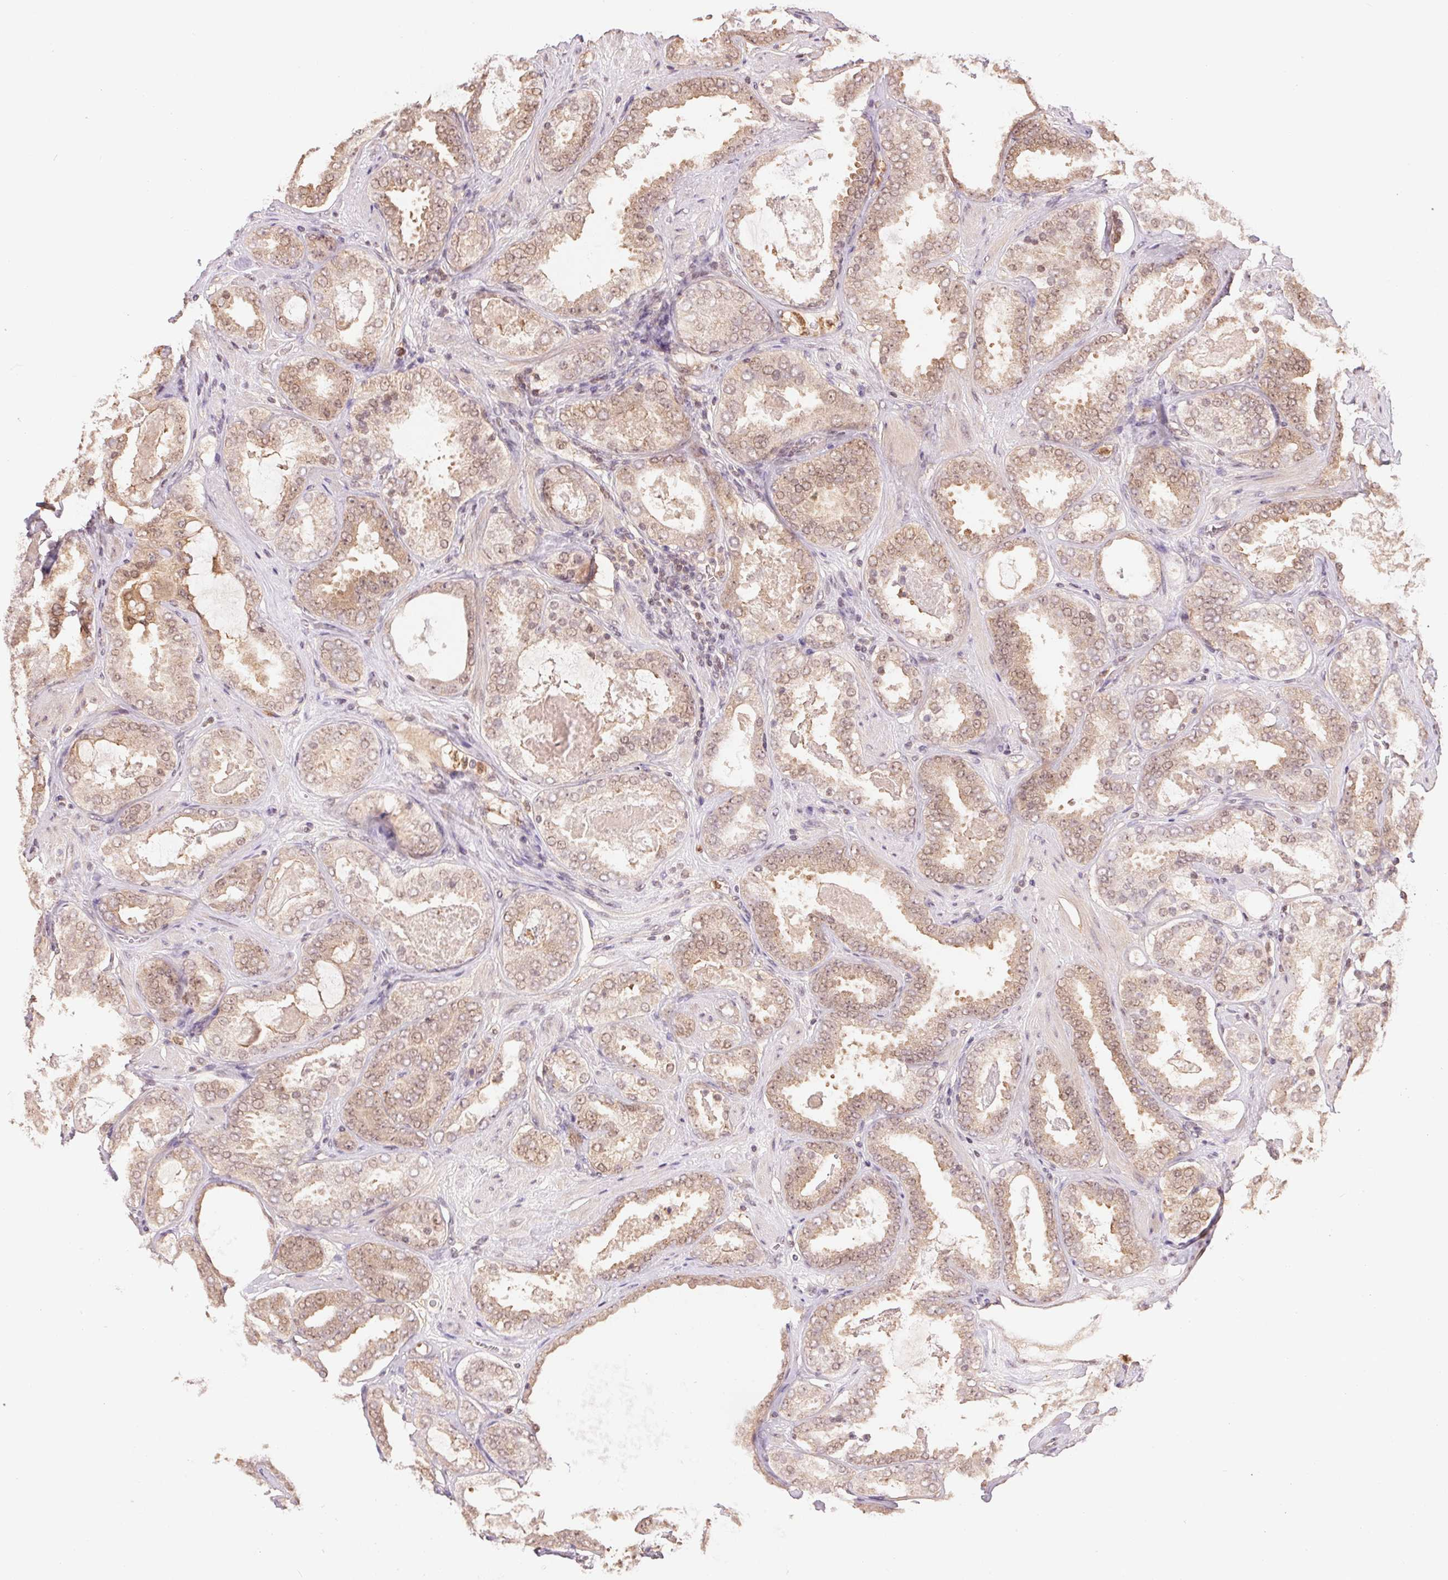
{"staining": {"intensity": "weak", "quantity": ">75%", "location": "cytoplasmic/membranous,nuclear"}, "tissue": "prostate cancer", "cell_type": "Tumor cells", "image_type": "cancer", "snomed": [{"axis": "morphology", "description": "Adenocarcinoma, High grade"}, {"axis": "topography", "description": "Prostate"}], "caption": "Immunohistochemical staining of human prostate cancer demonstrates weak cytoplasmic/membranous and nuclear protein staining in approximately >75% of tumor cells. The staining was performed using DAB to visualize the protein expression in brown, while the nuclei were stained in blue with hematoxylin (Magnification: 20x).", "gene": "CDC123", "patient": {"sex": "male", "age": 63}}